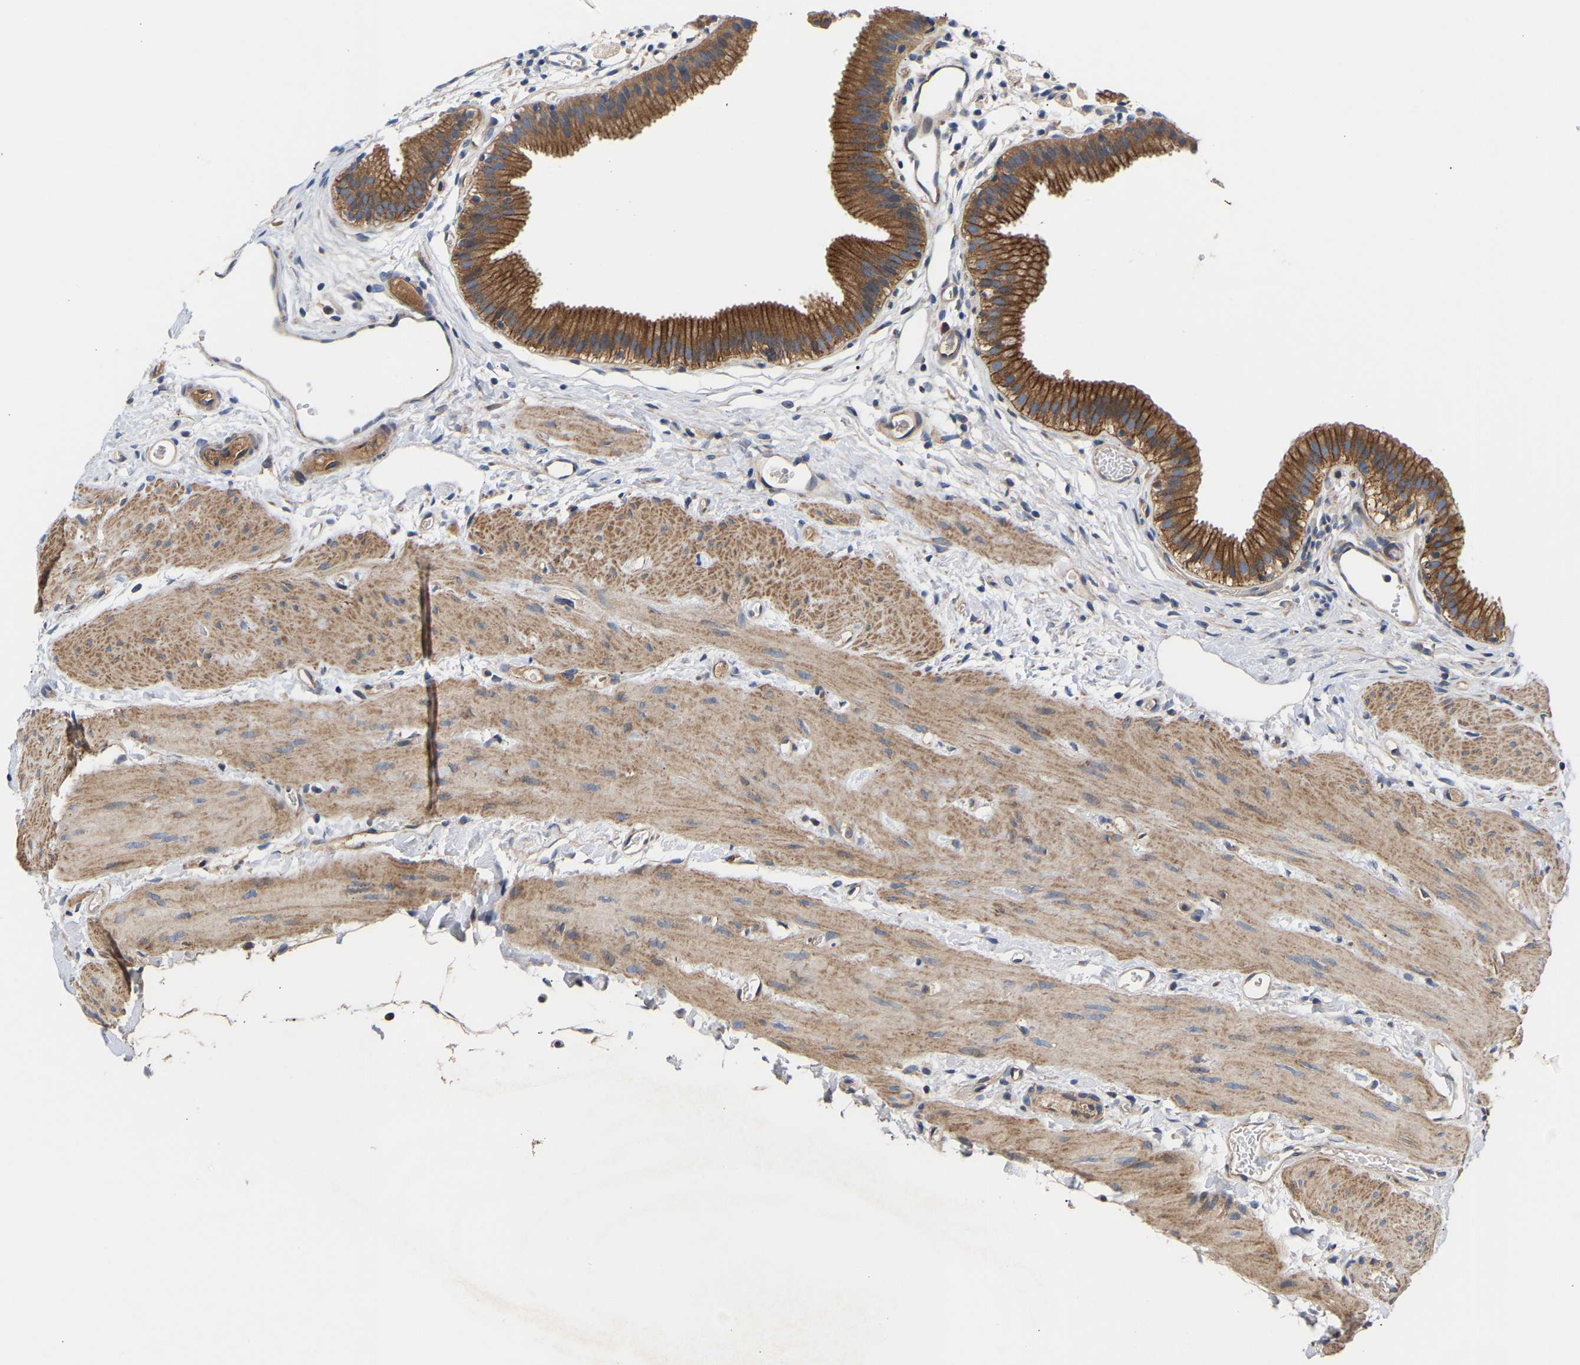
{"staining": {"intensity": "strong", "quantity": ">75%", "location": "cytoplasmic/membranous"}, "tissue": "gallbladder", "cell_type": "Glandular cells", "image_type": "normal", "snomed": [{"axis": "morphology", "description": "Normal tissue, NOS"}, {"axis": "topography", "description": "Gallbladder"}], "caption": "Protein positivity by IHC demonstrates strong cytoplasmic/membranous positivity in about >75% of glandular cells in benign gallbladder. (DAB (3,3'-diaminobenzidine) IHC with brightfield microscopy, high magnification).", "gene": "AIMP2", "patient": {"sex": "female", "age": 26}}